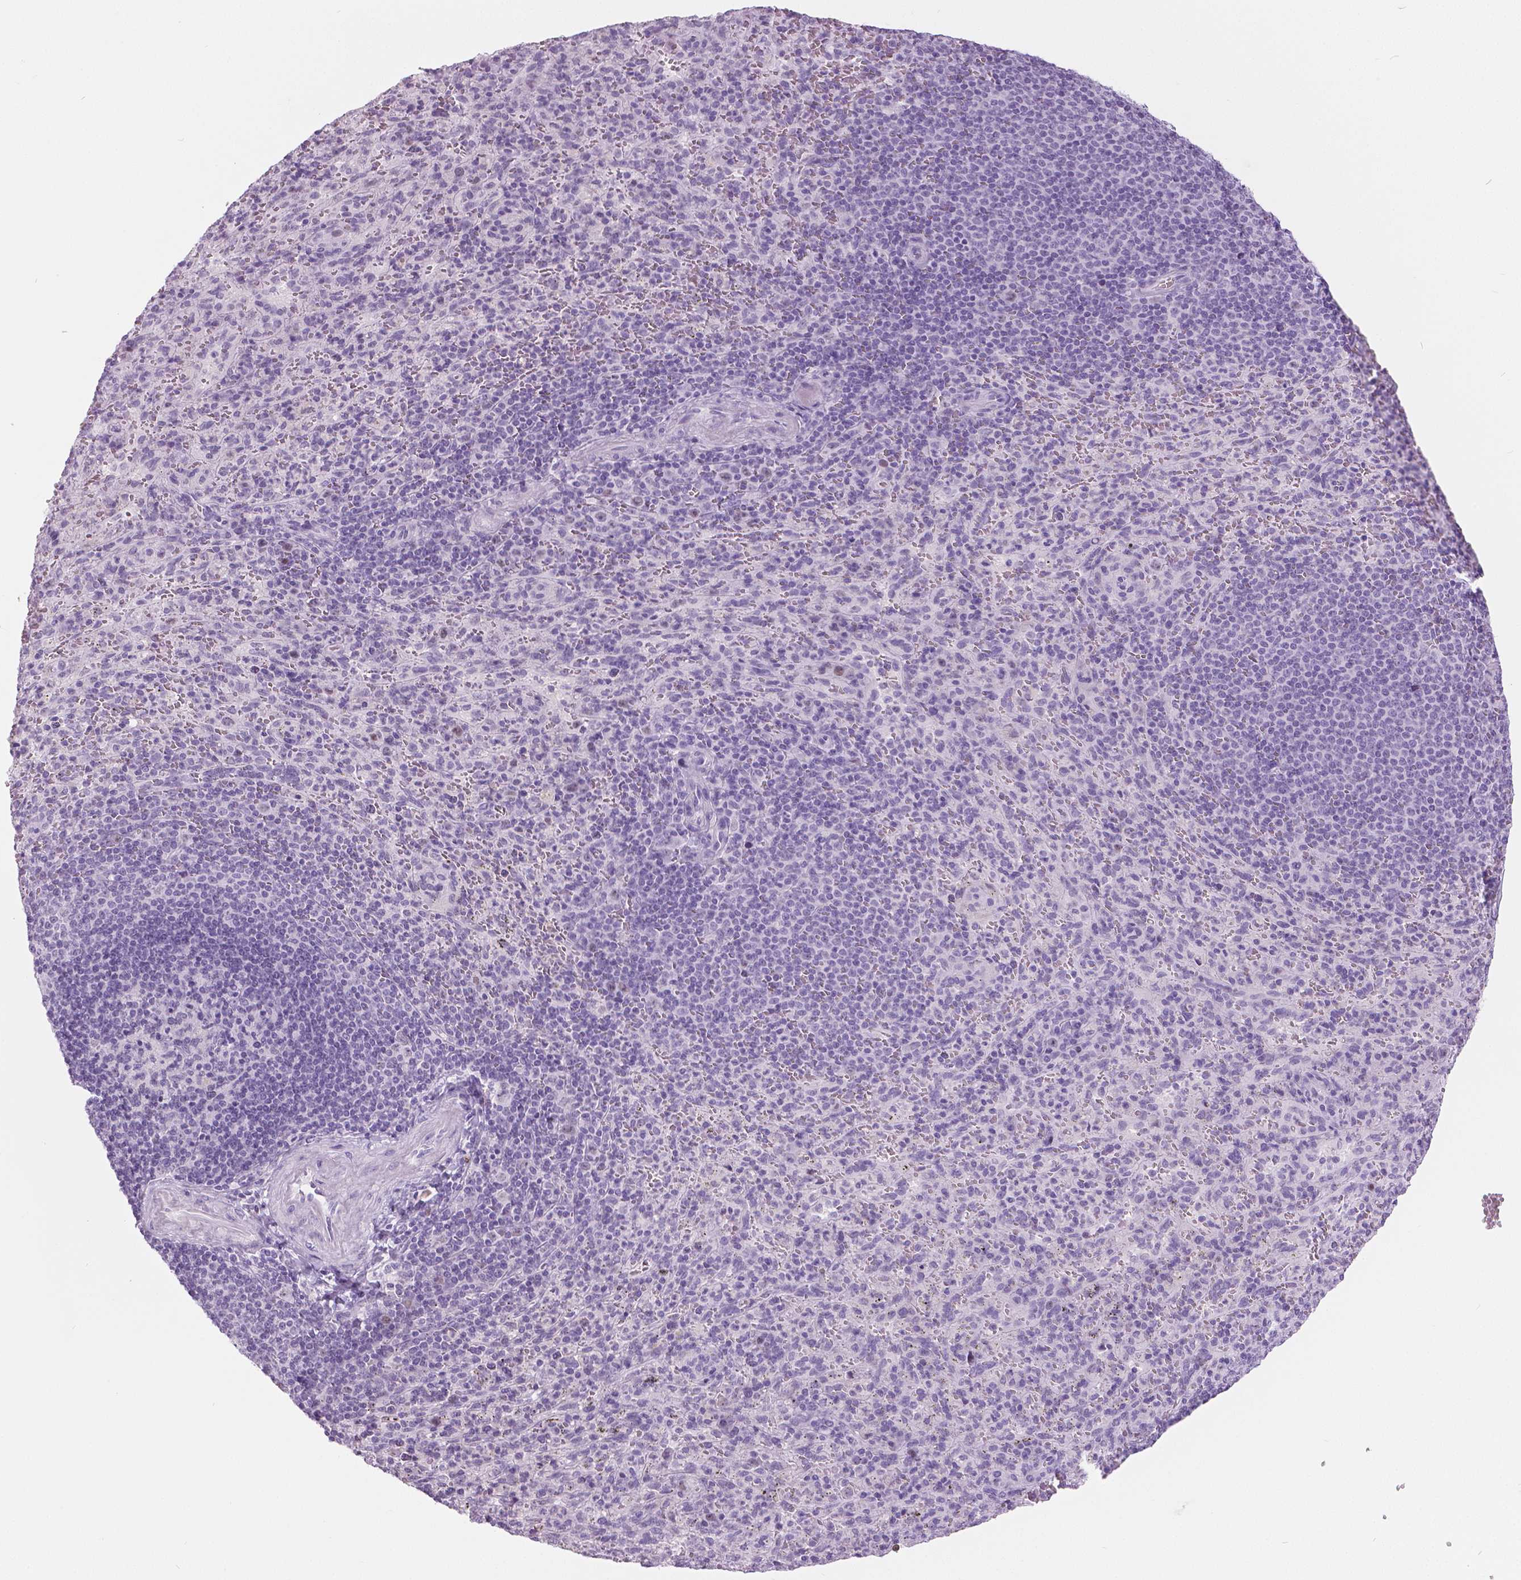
{"staining": {"intensity": "negative", "quantity": "none", "location": "none"}, "tissue": "spleen", "cell_type": "Cells in red pulp", "image_type": "normal", "snomed": [{"axis": "morphology", "description": "Normal tissue, NOS"}, {"axis": "topography", "description": "Spleen"}], "caption": "Immunohistochemical staining of benign spleen exhibits no significant staining in cells in red pulp.", "gene": "SFTPD", "patient": {"sex": "male", "age": 57}}